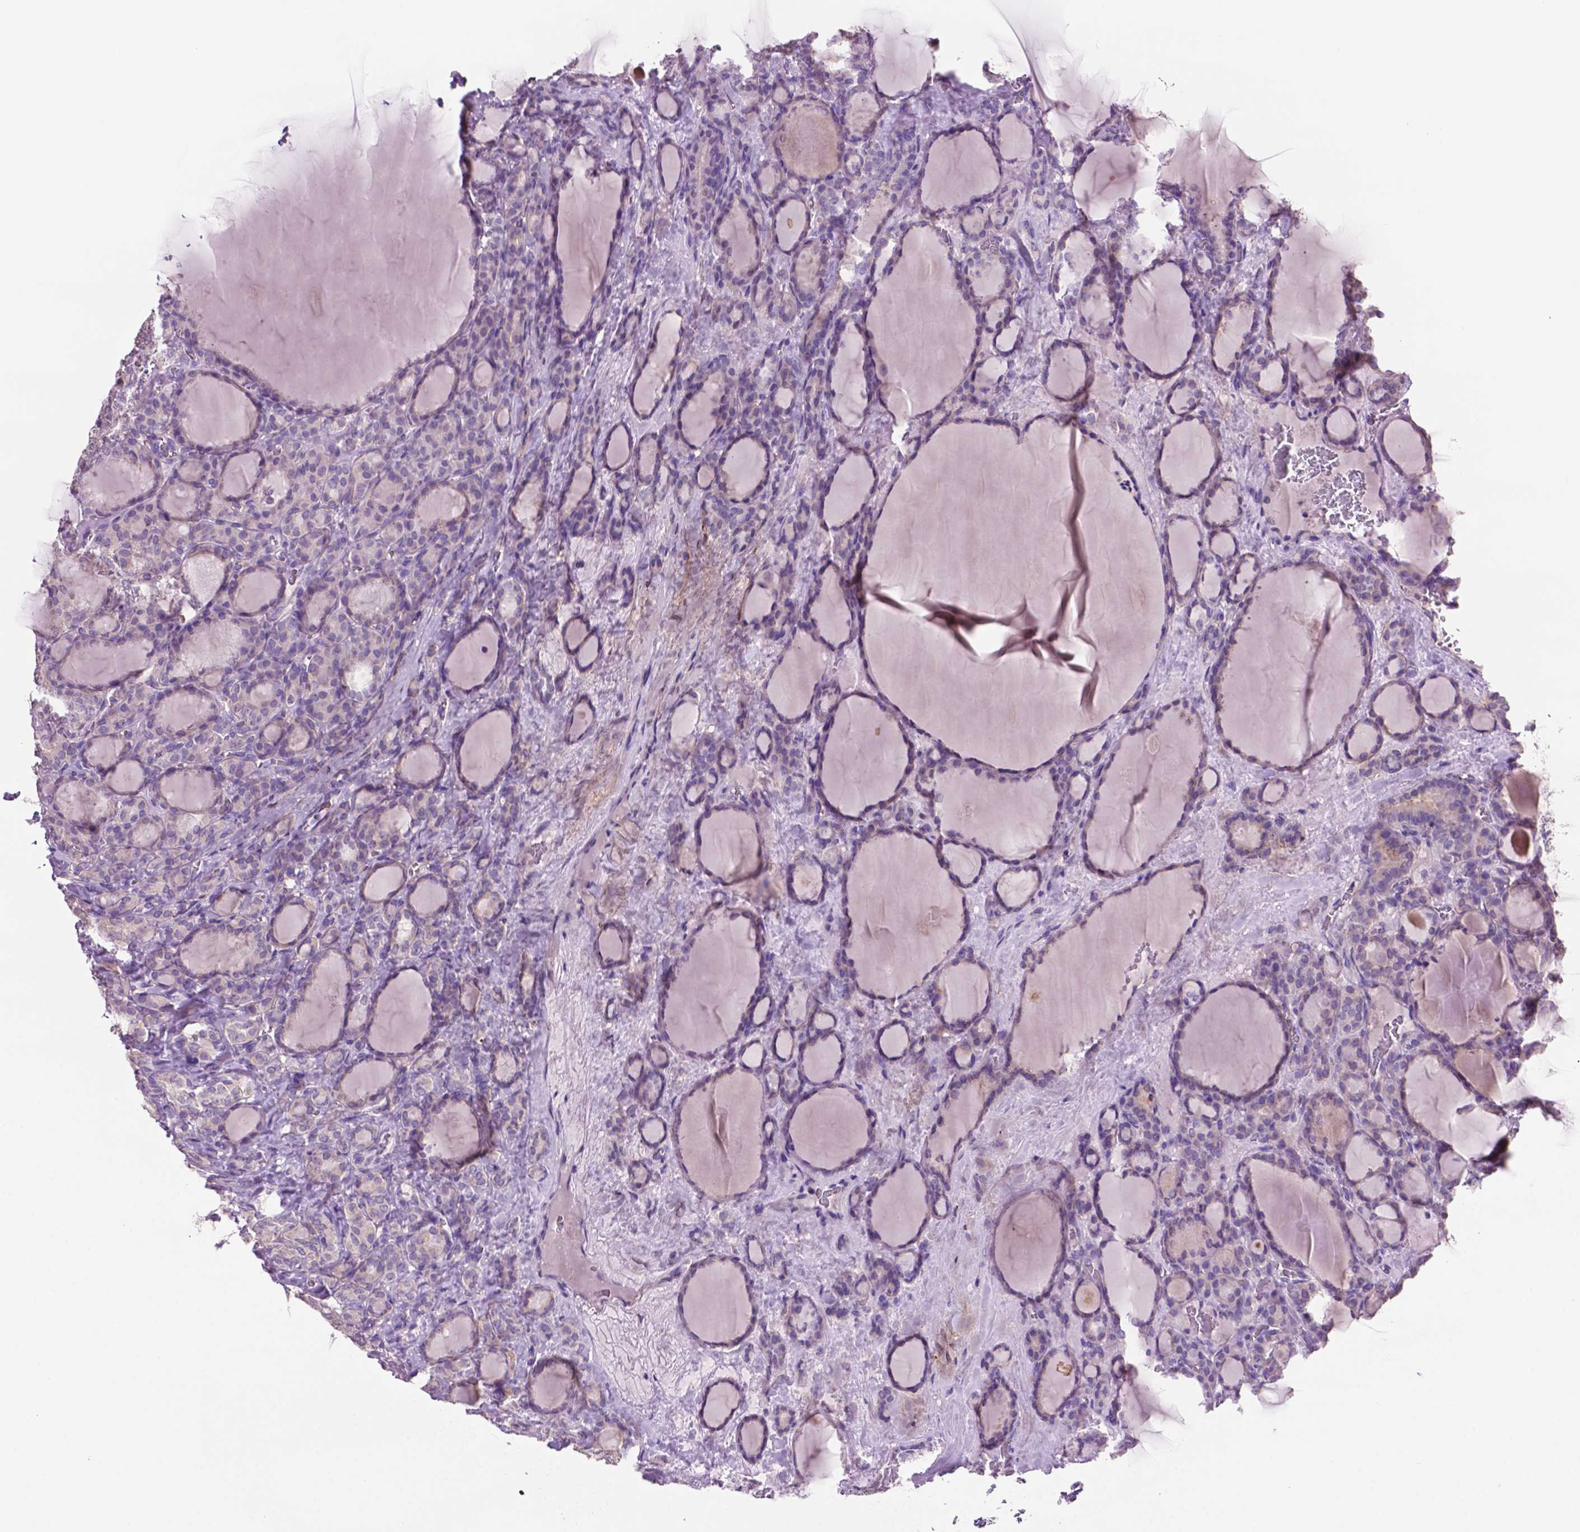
{"staining": {"intensity": "negative", "quantity": "none", "location": "none"}, "tissue": "thyroid cancer", "cell_type": "Tumor cells", "image_type": "cancer", "snomed": [{"axis": "morphology", "description": "Normal tissue, NOS"}, {"axis": "morphology", "description": "Follicular adenoma carcinoma, NOS"}, {"axis": "topography", "description": "Thyroid gland"}], "caption": "The micrograph shows no significant expression in tumor cells of thyroid cancer.", "gene": "PRPS2", "patient": {"sex": "female", "age": 31}}